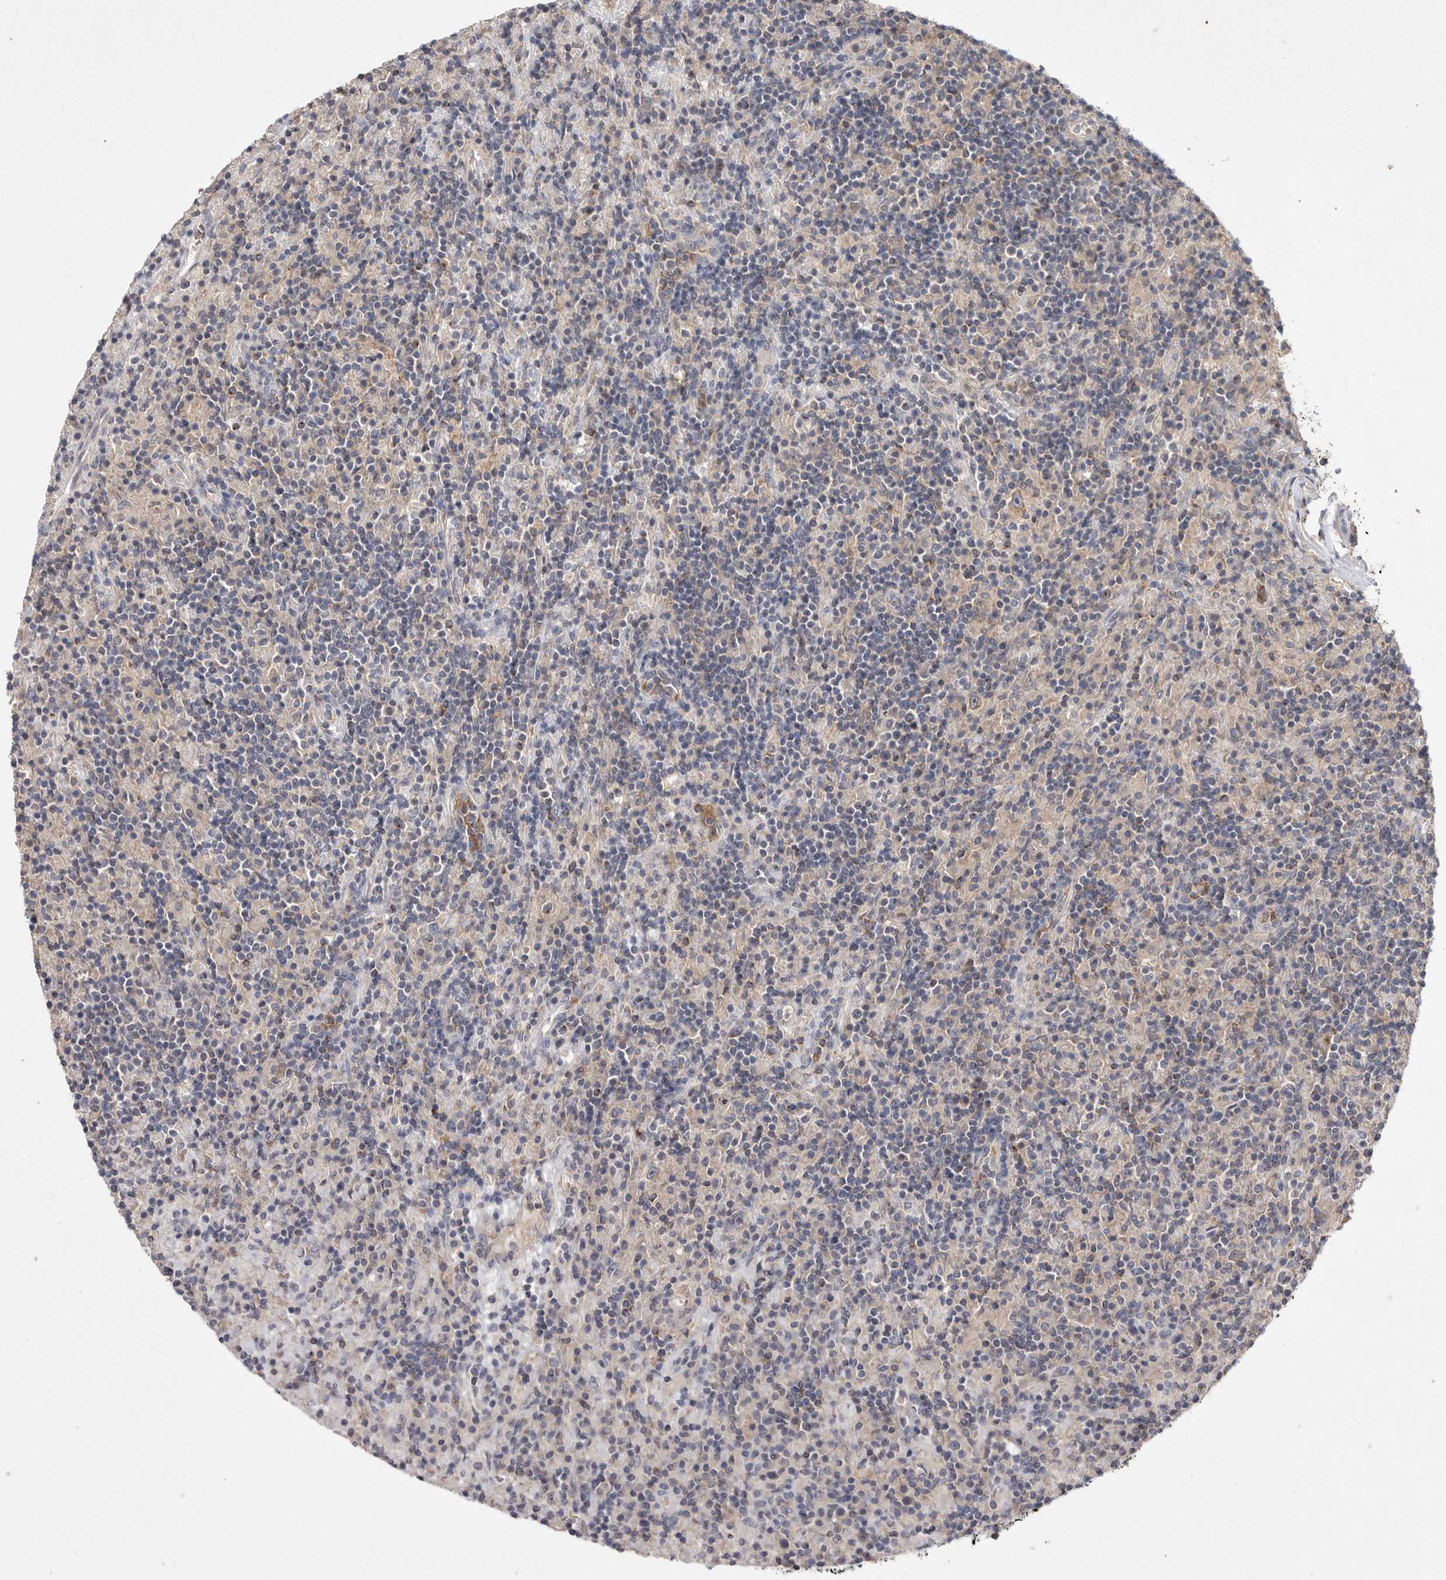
{"staining": {"intensity": "negative", "quantity": "none", "location": "none"}, "tissue": "lymphoma", "cell_type": "Tumor cells", "image_type": "cancer", "snomed": [{"axis": "morphology", "description": "Hodgkin's disease, NOS"}, {"axis": "topography", "description": "Lymph node"}], "caption": "Image shows no significant protein staining in tumor cells of Hodgkin's disease.", "gene": "TNFSF14", "patient": {"sex": "male", "age": 70}}